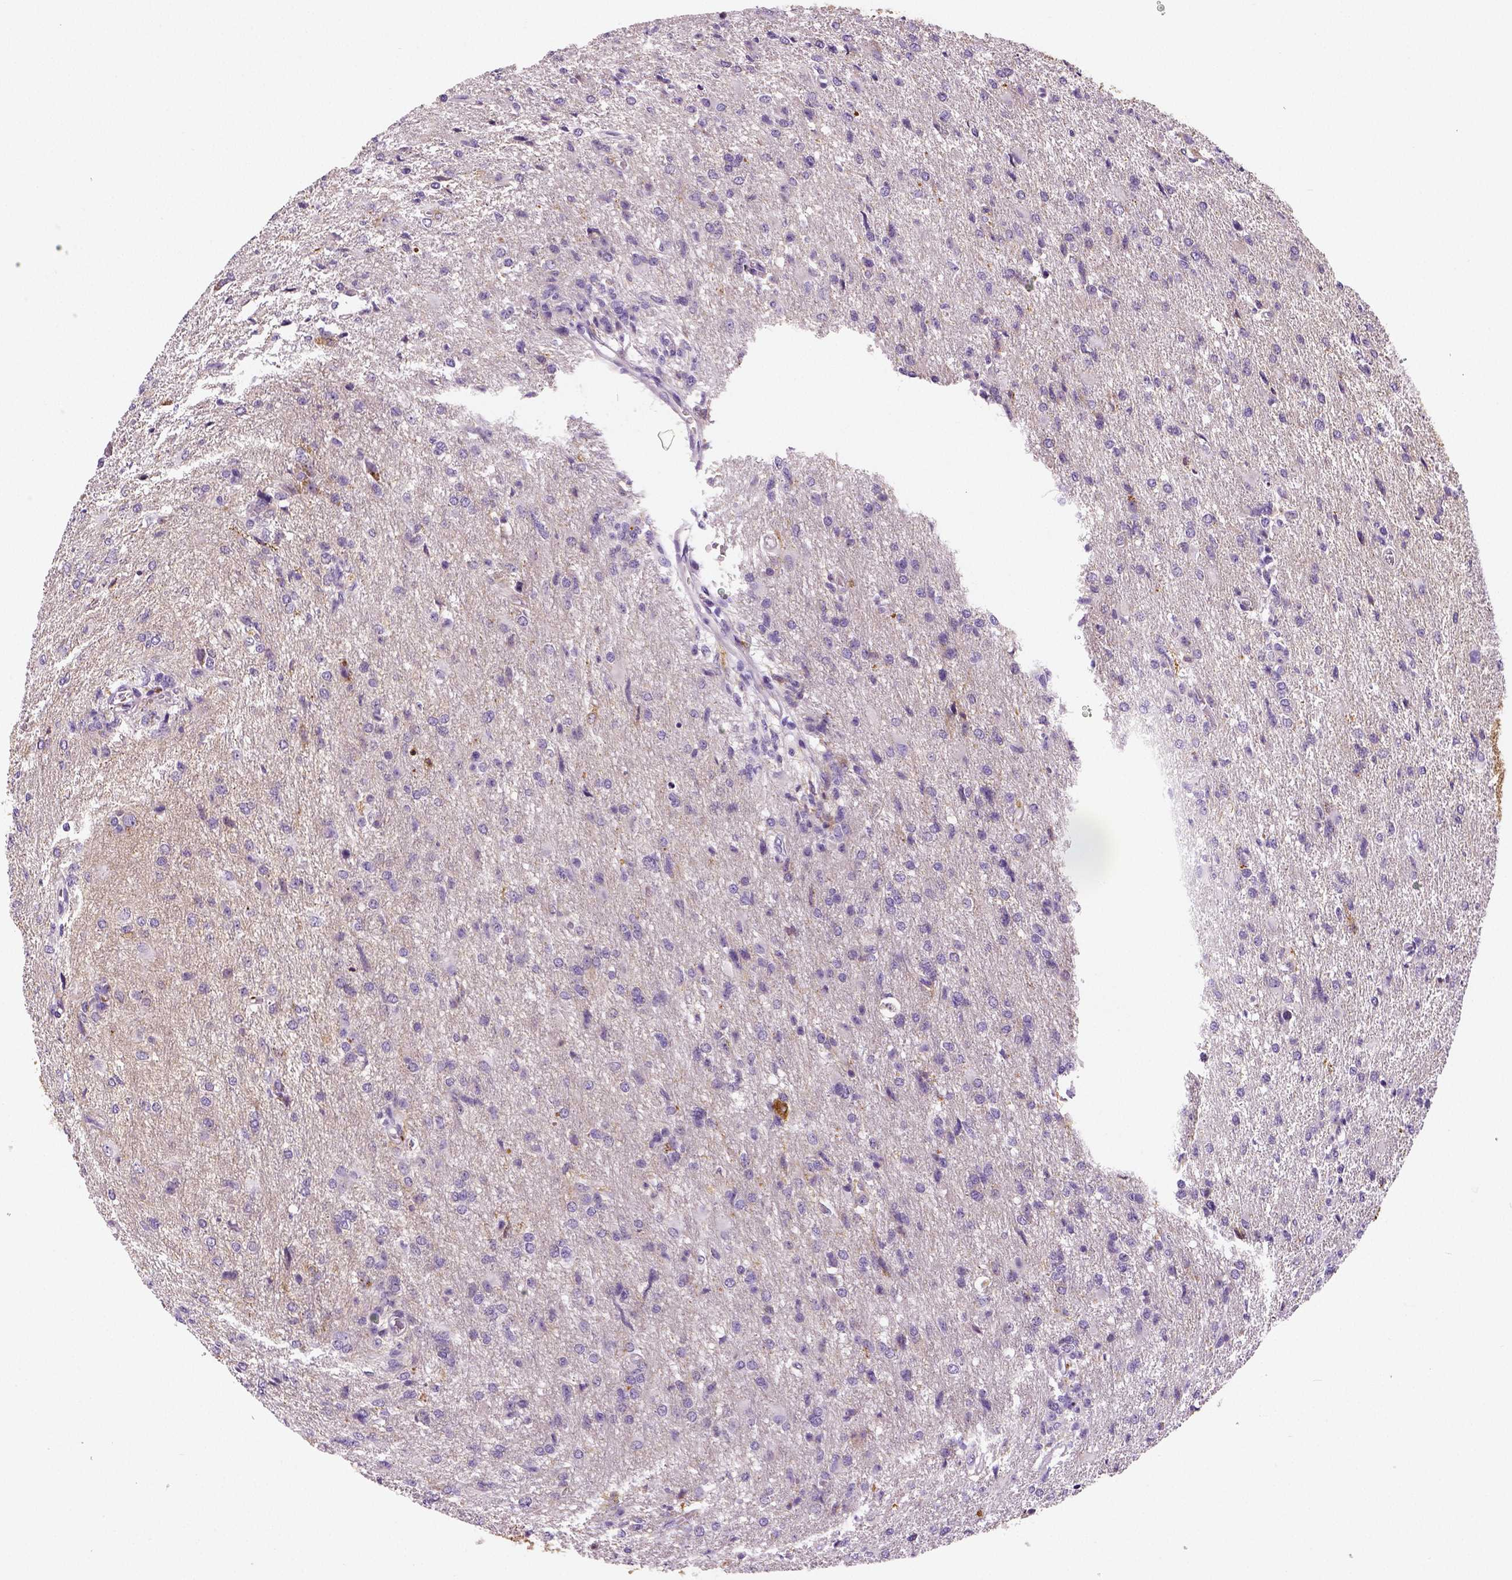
{"staining": {"intensity": "negative", "quantity": "none", "location": "none"}, "tissue": "glioma", "cell_type": "Tumor cells", "image_type": "cancer", "snomed": [{"axis": "morphology", "description": "Glioma, malignant, High grade"}, {"axis": "topography", "description": "Brain"}], "caption": "The immunohistochemistry image has no significant expression in tumor cells of malignant glioma (high-grade) tissue.", "gene": "TSPAN7", "patient": {"sex": "male", "age": 68}}